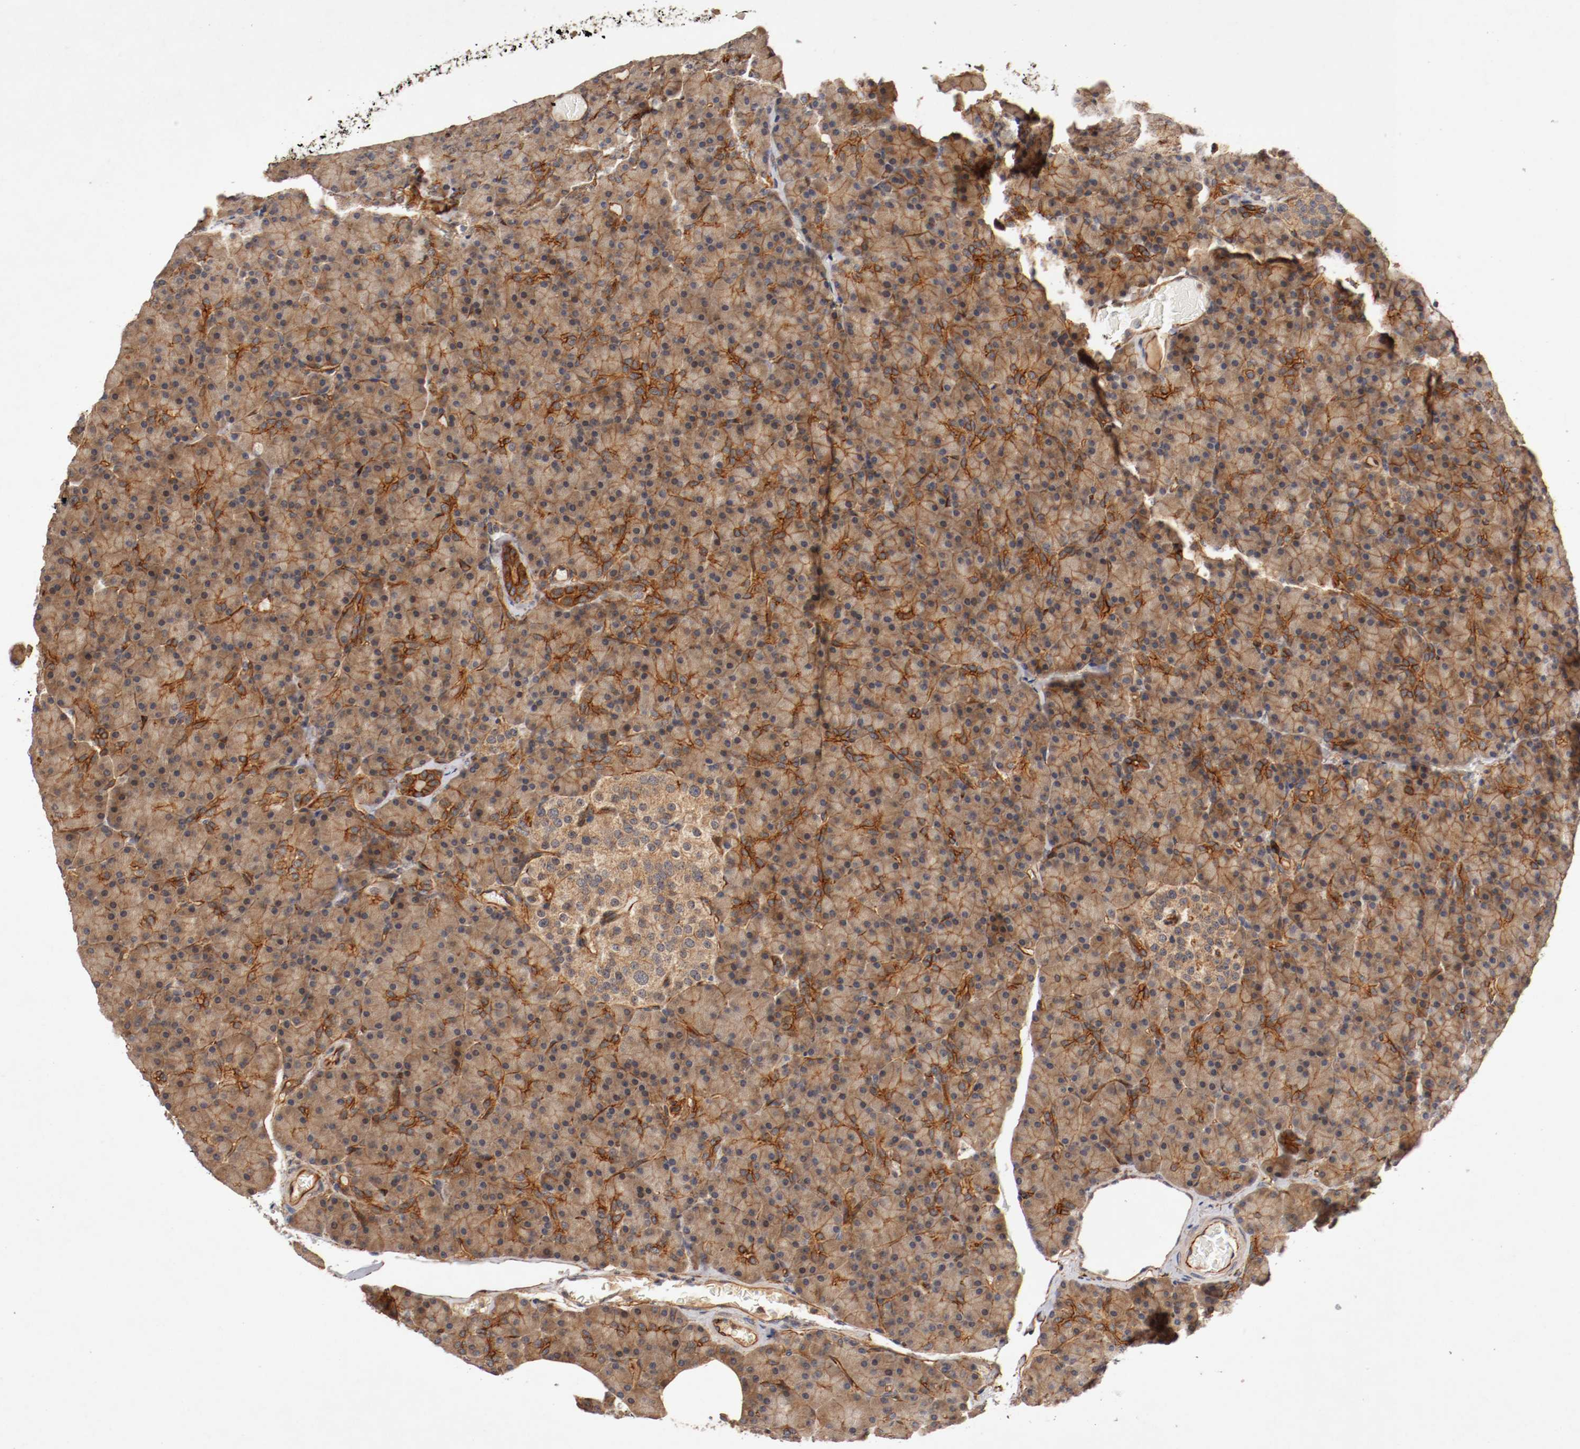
{"staining": {"intensity": "moderate", "quantity": ">75%", "location": "cytoplasmic/membranous"}, "tissue": "pancreas", "cell_type": "Exocrine glandular cells", "image_type": "normal", "snomed": [{"axis": "morphology", "description": "Normal tissue, NOS"}, {"axis": "topography", "description": "Pancreas"}], "caption": "Immunohistochemical staining of normal pancreas reveals moderate cytoplasmic/membranous protein staining in about >75% of exocrine glandular cells.", "gene": "TYK2", "patient": {"sex": "female", "age": 43}}